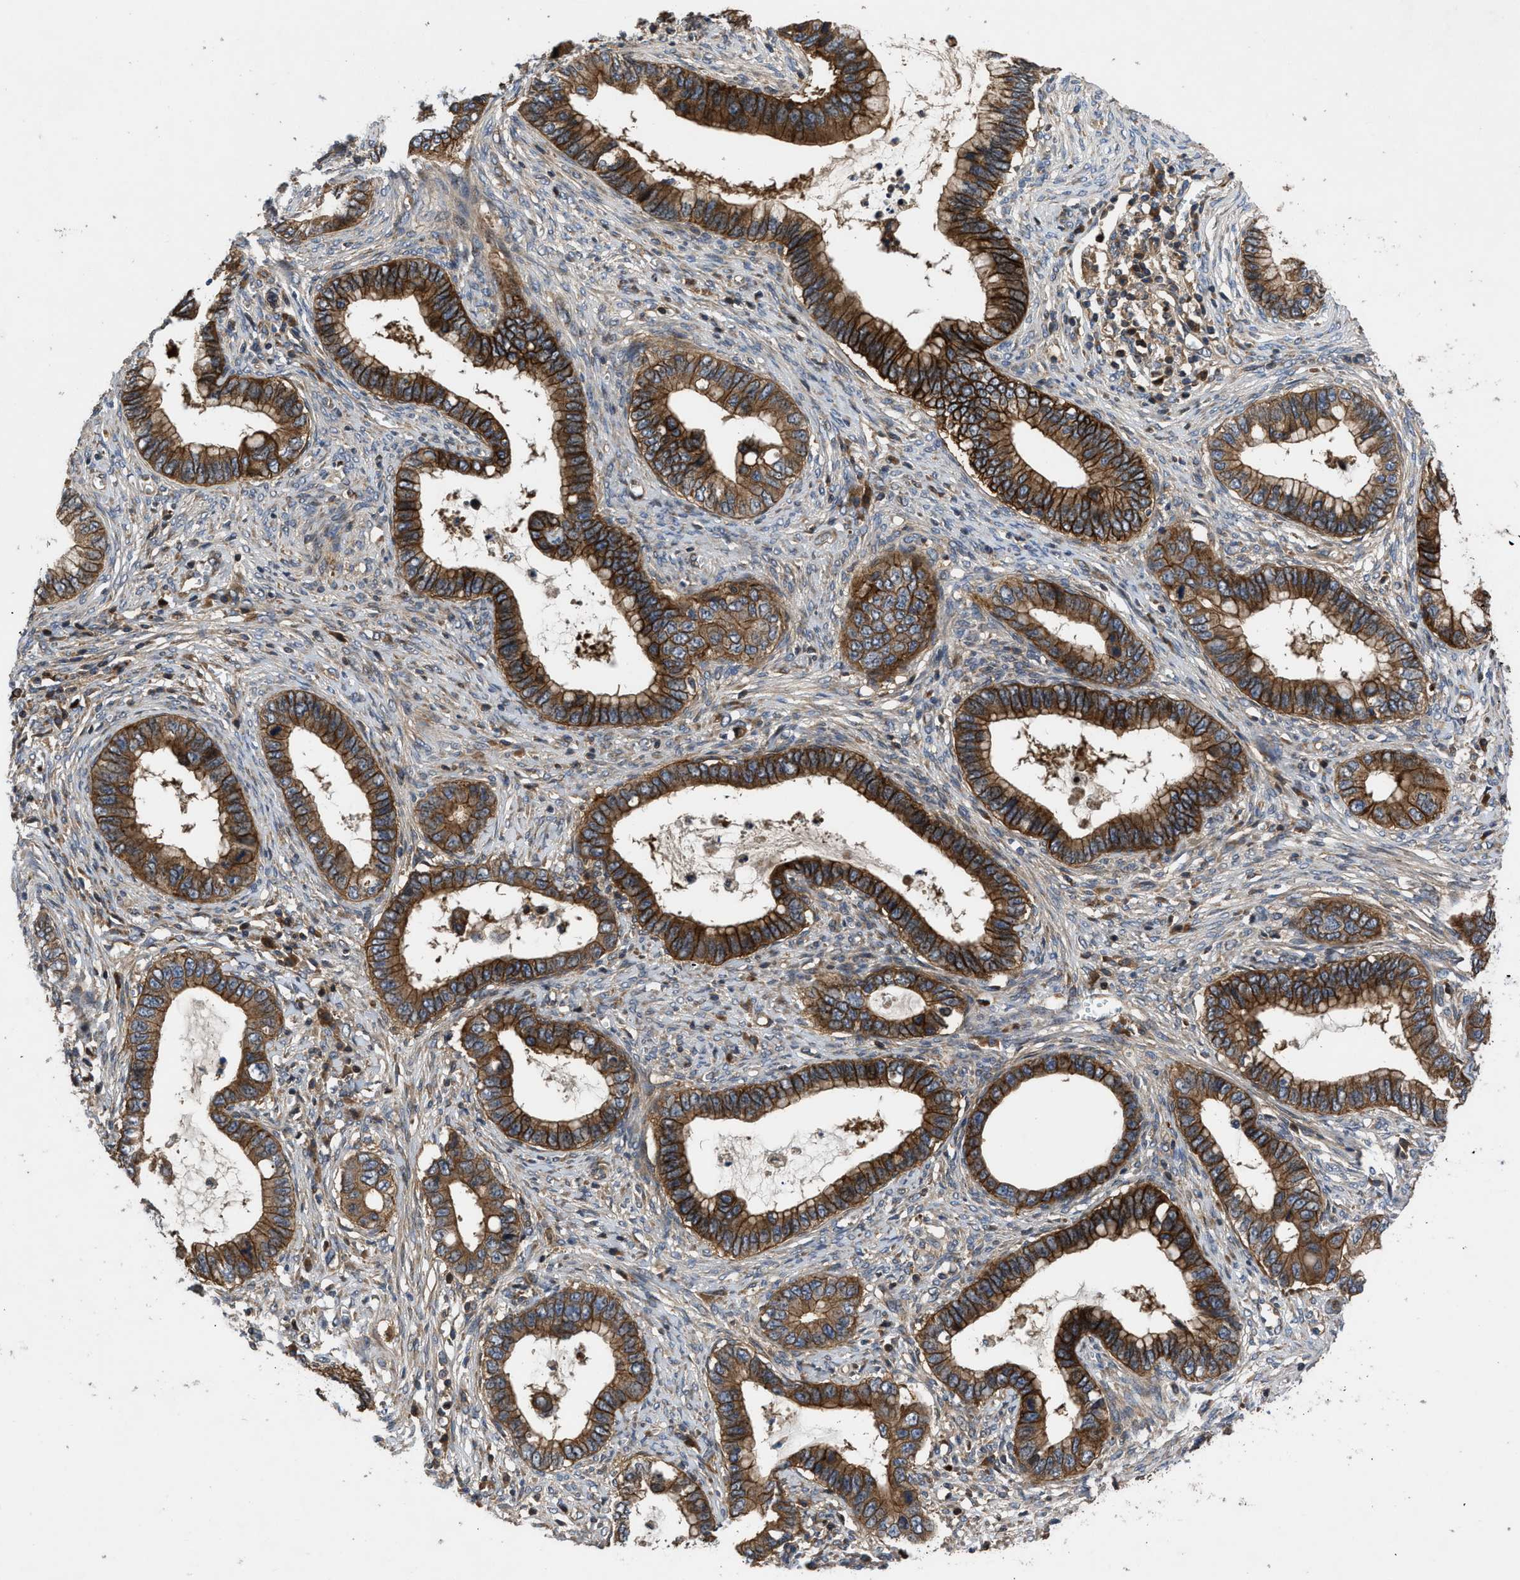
{"staining": {"intensity": "strong", "quantity": ">75%", "location": "cytoplasmic/membranous"}, "tissue": "cervical cancer", "cell_type": "Tumor cells", "image_type": "cancer", "snomed": [{"axis": "morphology", "description": "Adenocarcinoma, NOS"}, {"axis": "topography", "description": "Cervix"}], "caption": "IHC micrograph of neoplastic tissue: adenocarcinoma (cervical) stained using immunohistochemistry displays high levels of strong protein expression localized specifically in the cytoplasmic/membranous of tumor cells, appearing as a cytoplasmic/membranous brown color.", "gene": "CNNM3", "patient": {"sex": "female", "age": 44}}